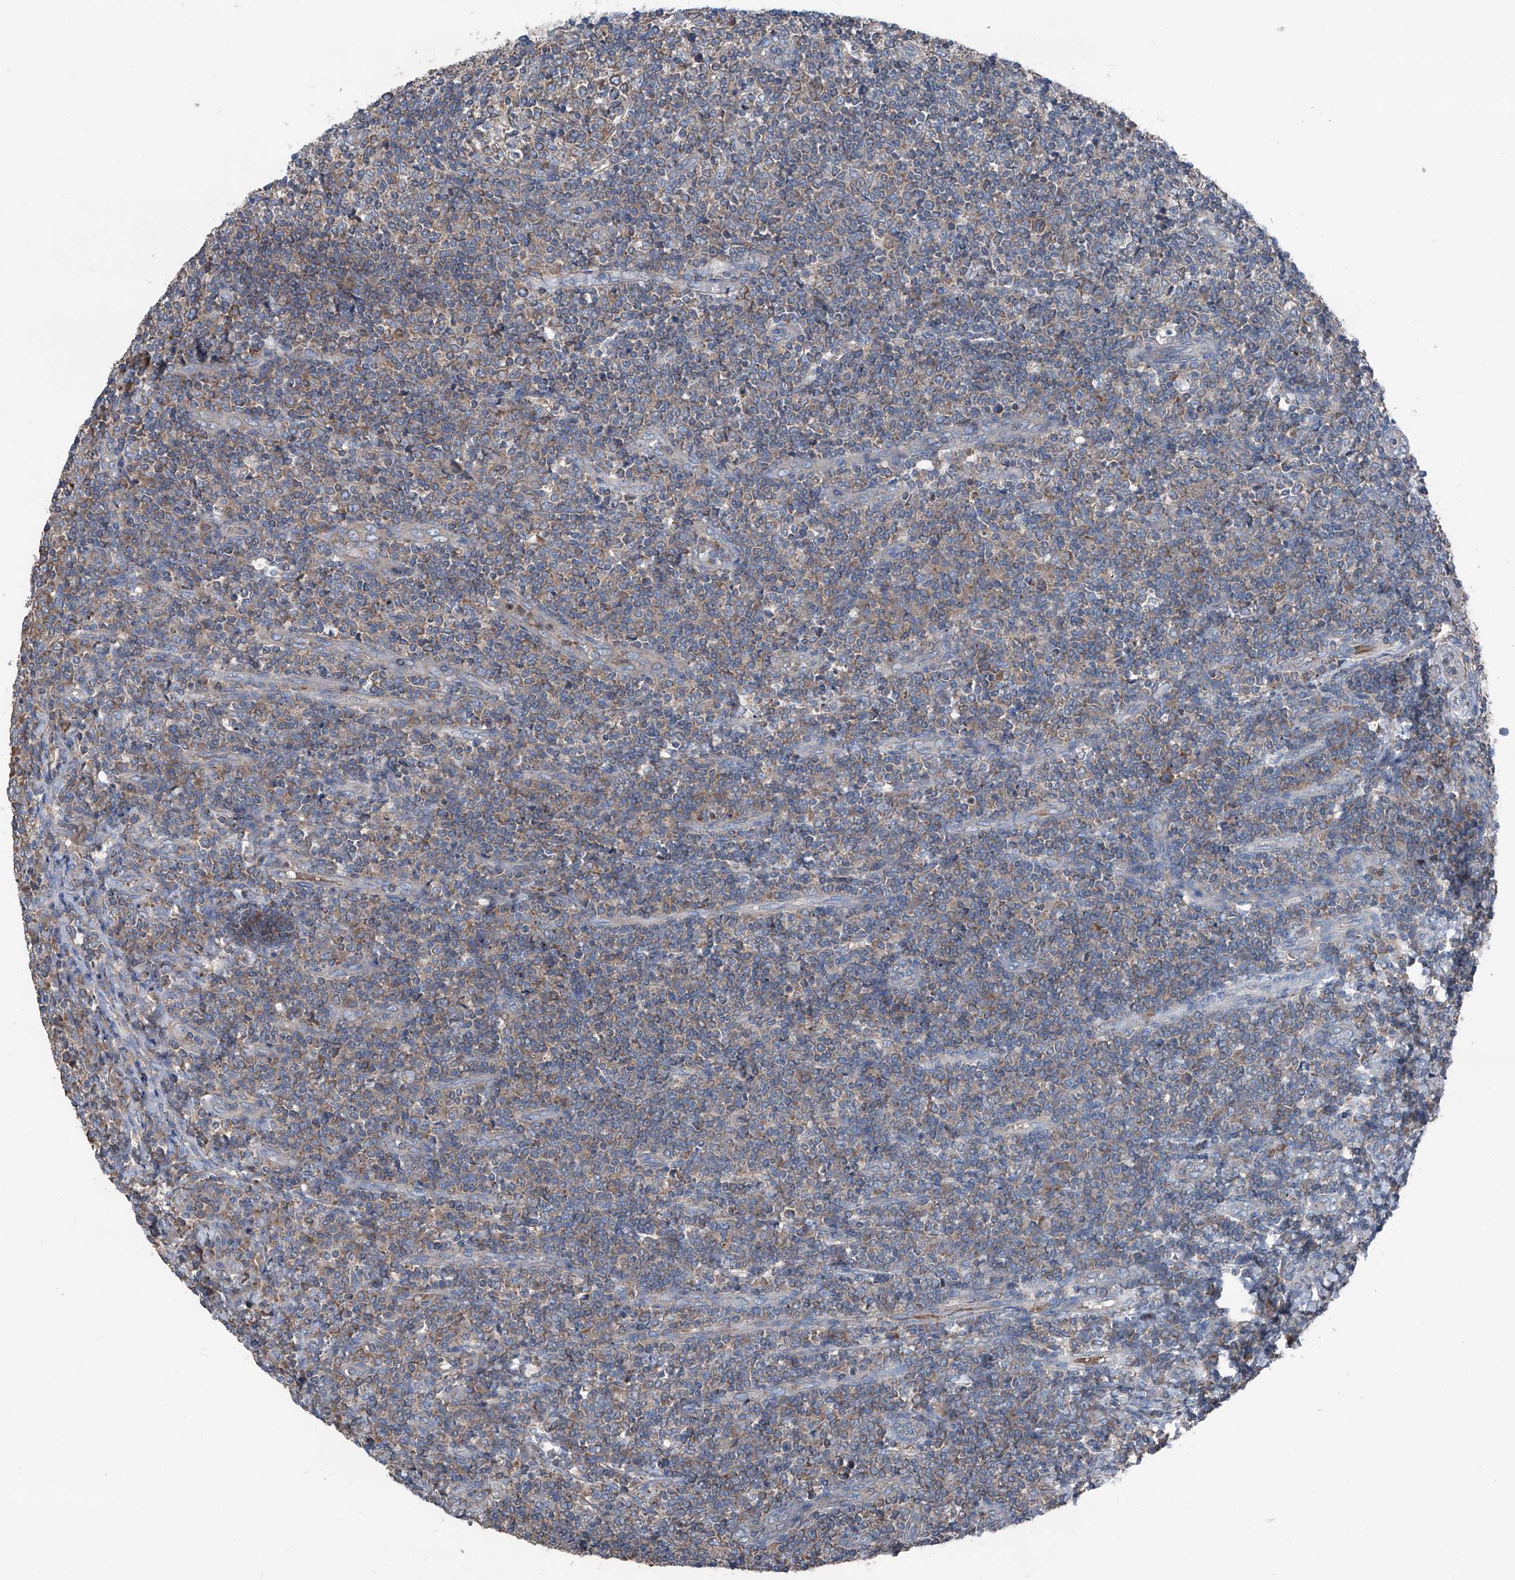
{"staining": {"intensity": "weak", "quantity": "<25%", "location": "cytoplasmic/membranous"}, "tissue": "tonsil", "cell_type": "Germinal center cells", "image_type": "normal", "snomed": [{"axis": "morphology", "description": "Normal tissue, NOS"}, {"axis": "topography", "description": "Tonsil"}], "caption": "Immunohistochemistry (IHC) histopathology image of normal human tonsil stained for a protein (brown), which demonstrates no staining in germinal center cells. (DAB (3,3'-diaminobenzidine) immunohistochemistry (IHC), high magnification).", "gene": "GPAT3", "patient": {"sex": "female", "age": 19}}